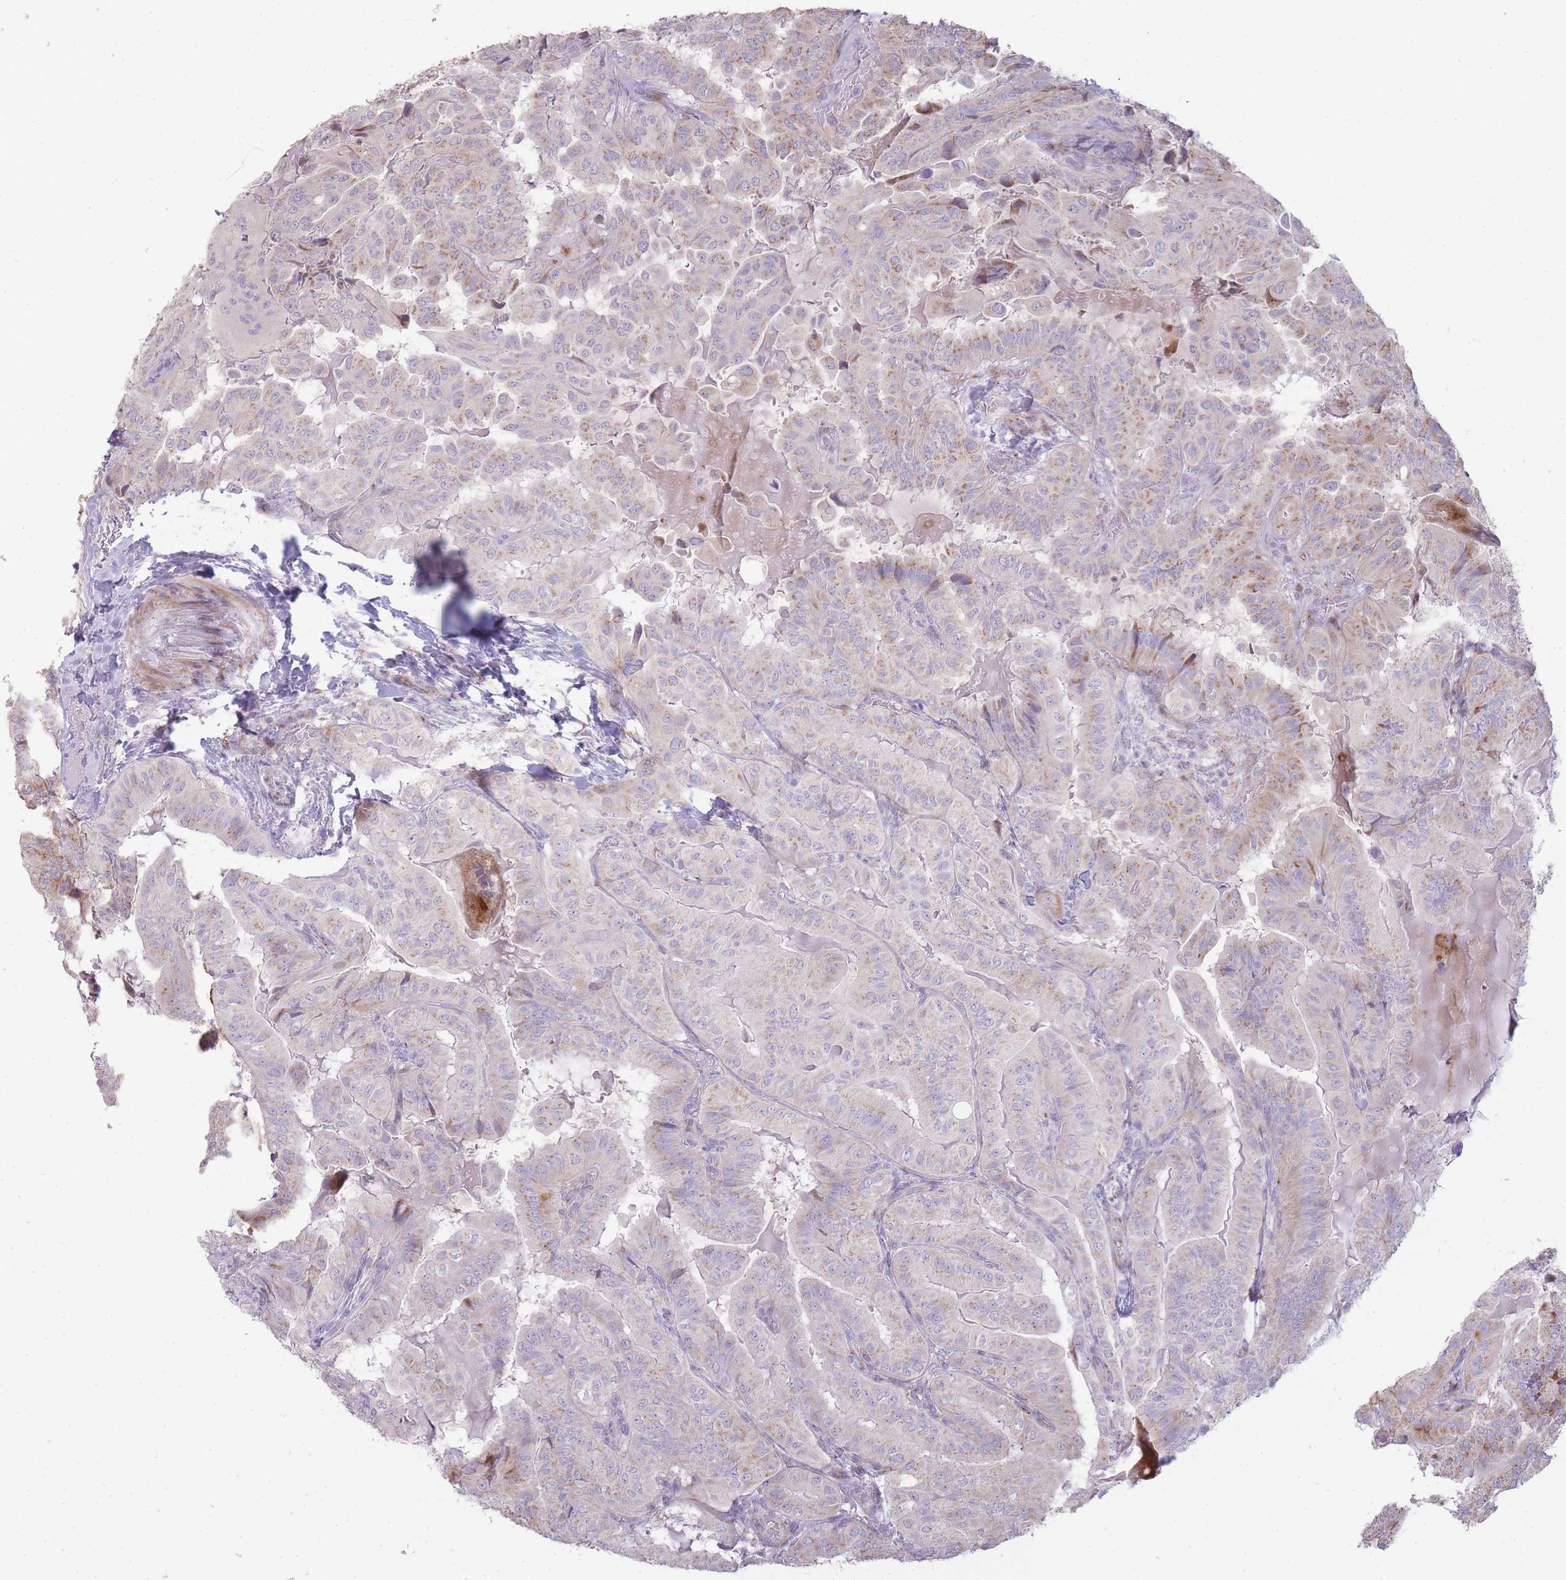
{"staining": {"intensity": "weak", "quantity": "<25%", "location": "cytoplasmic/membranous"}, "tissue": "thyroid cancer", "cell_type": "Tumor cells", "image_type": "cancer", "snomed": [{"axis": "morphology", "description": "Papillary adenocarcinoma, NOS"}, {"axis": "topography", "description": "Thyroid gland"}], "caption": "An immunohistochemistry histopathology image of thyroid cancer is shown. There is no staining in tumor cells of thyroid cancer.", "gene": "PPP3R2", "patient": {"sex": "female", "age": 68}}